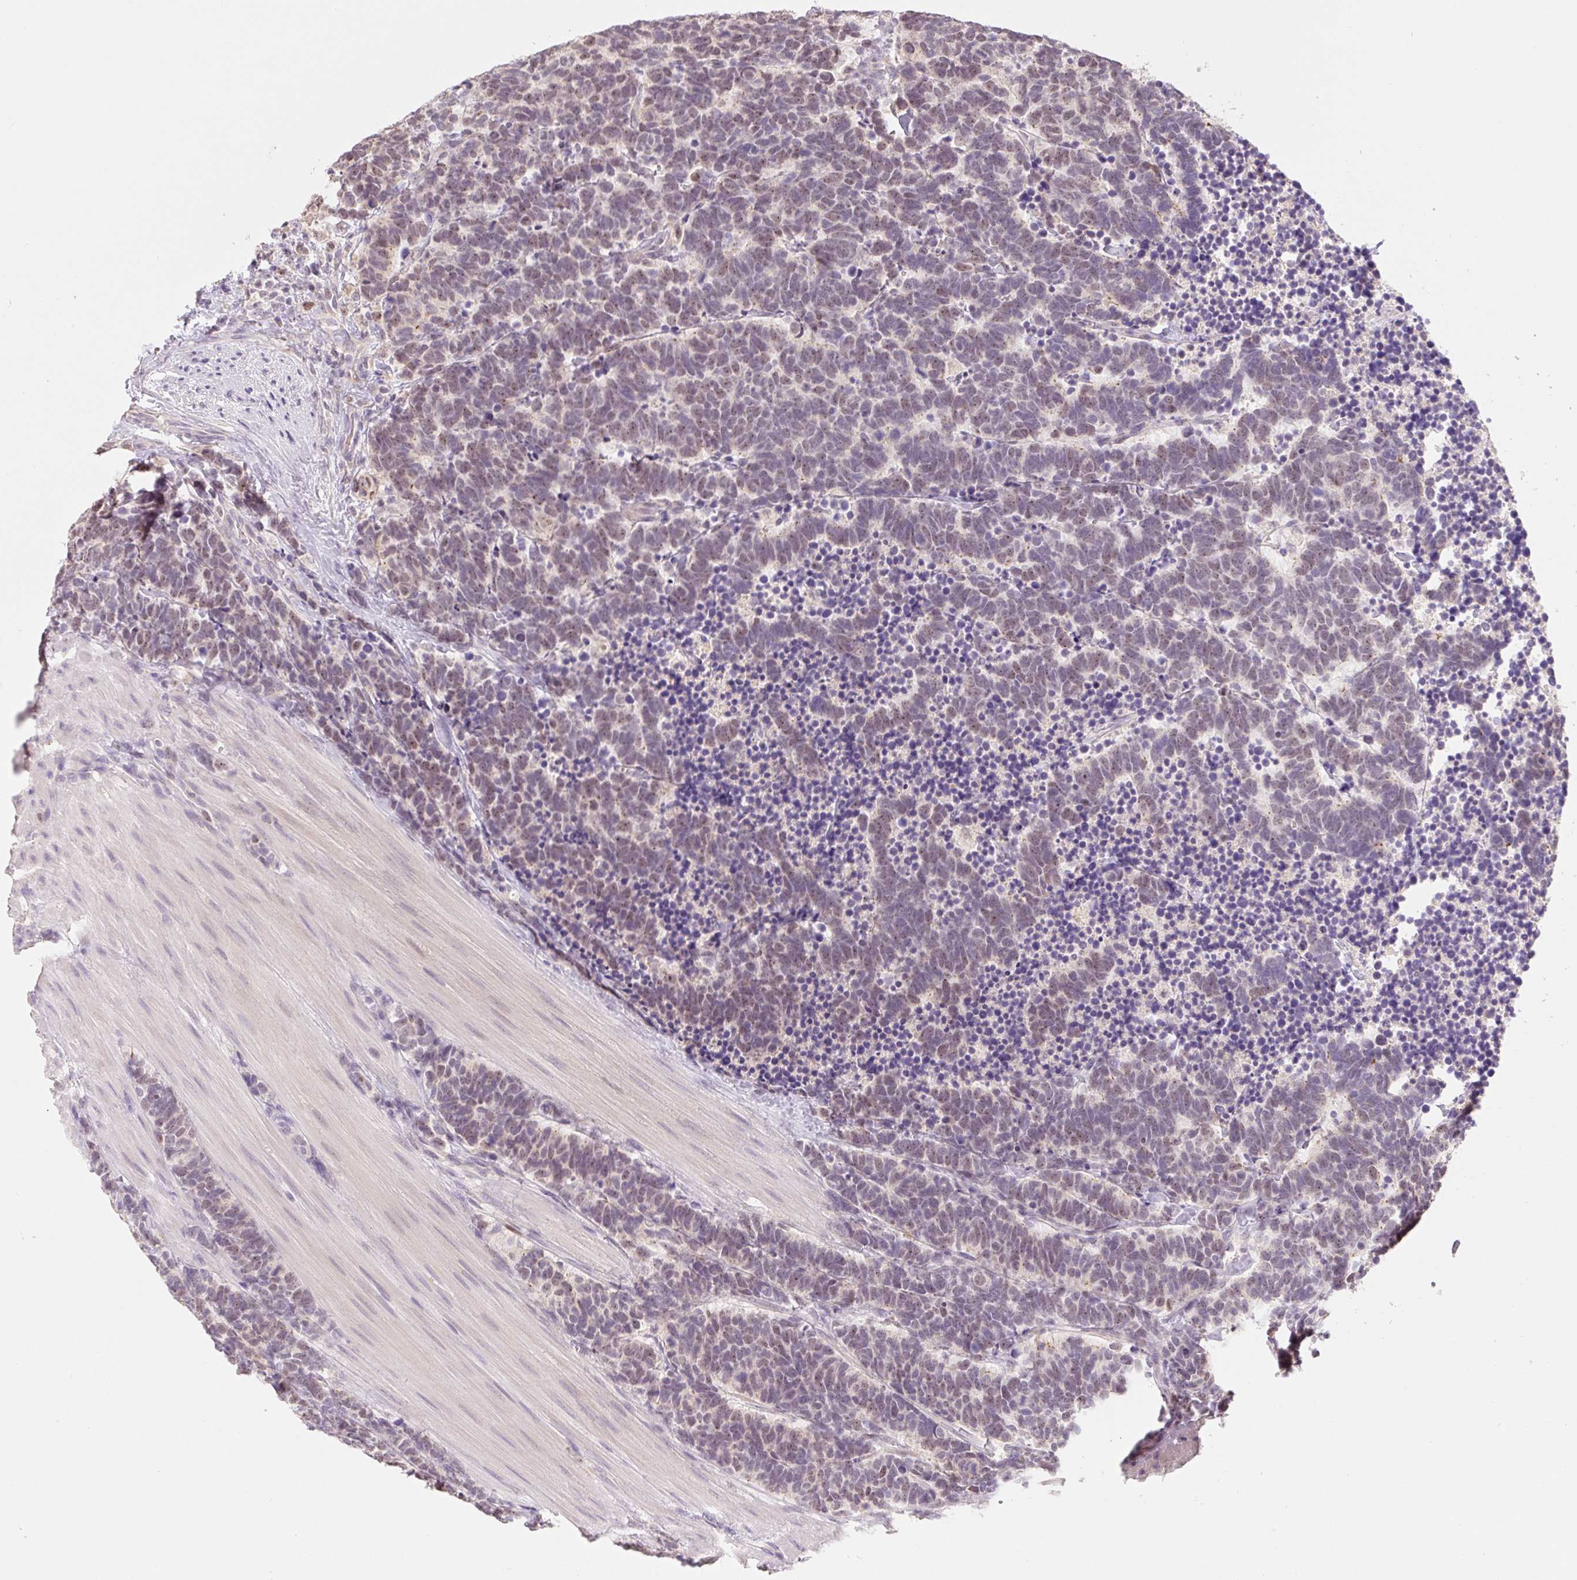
{"staining": {"intensity": "moderate", "quantity": ">75%", "location": "nuclear"}, "tissue": "carcinoid", "cell_type": "Tumor cells", "image_type": "cancer", "snomed": [{"axis": "morphology", "description": "Carcinoma, NOS"}, {"axis": "morphology", "description": "Carcinoid, malignant, NOS"}, {"axis": "topography", "description": "Urinary bladder"}], "caption": "Tumor cells display medium levels of moderate nuclear expression in about >75% of cells in human carcinoid.", "gene": "MIA2", "patient": {"sex": "male", "age": 57}}